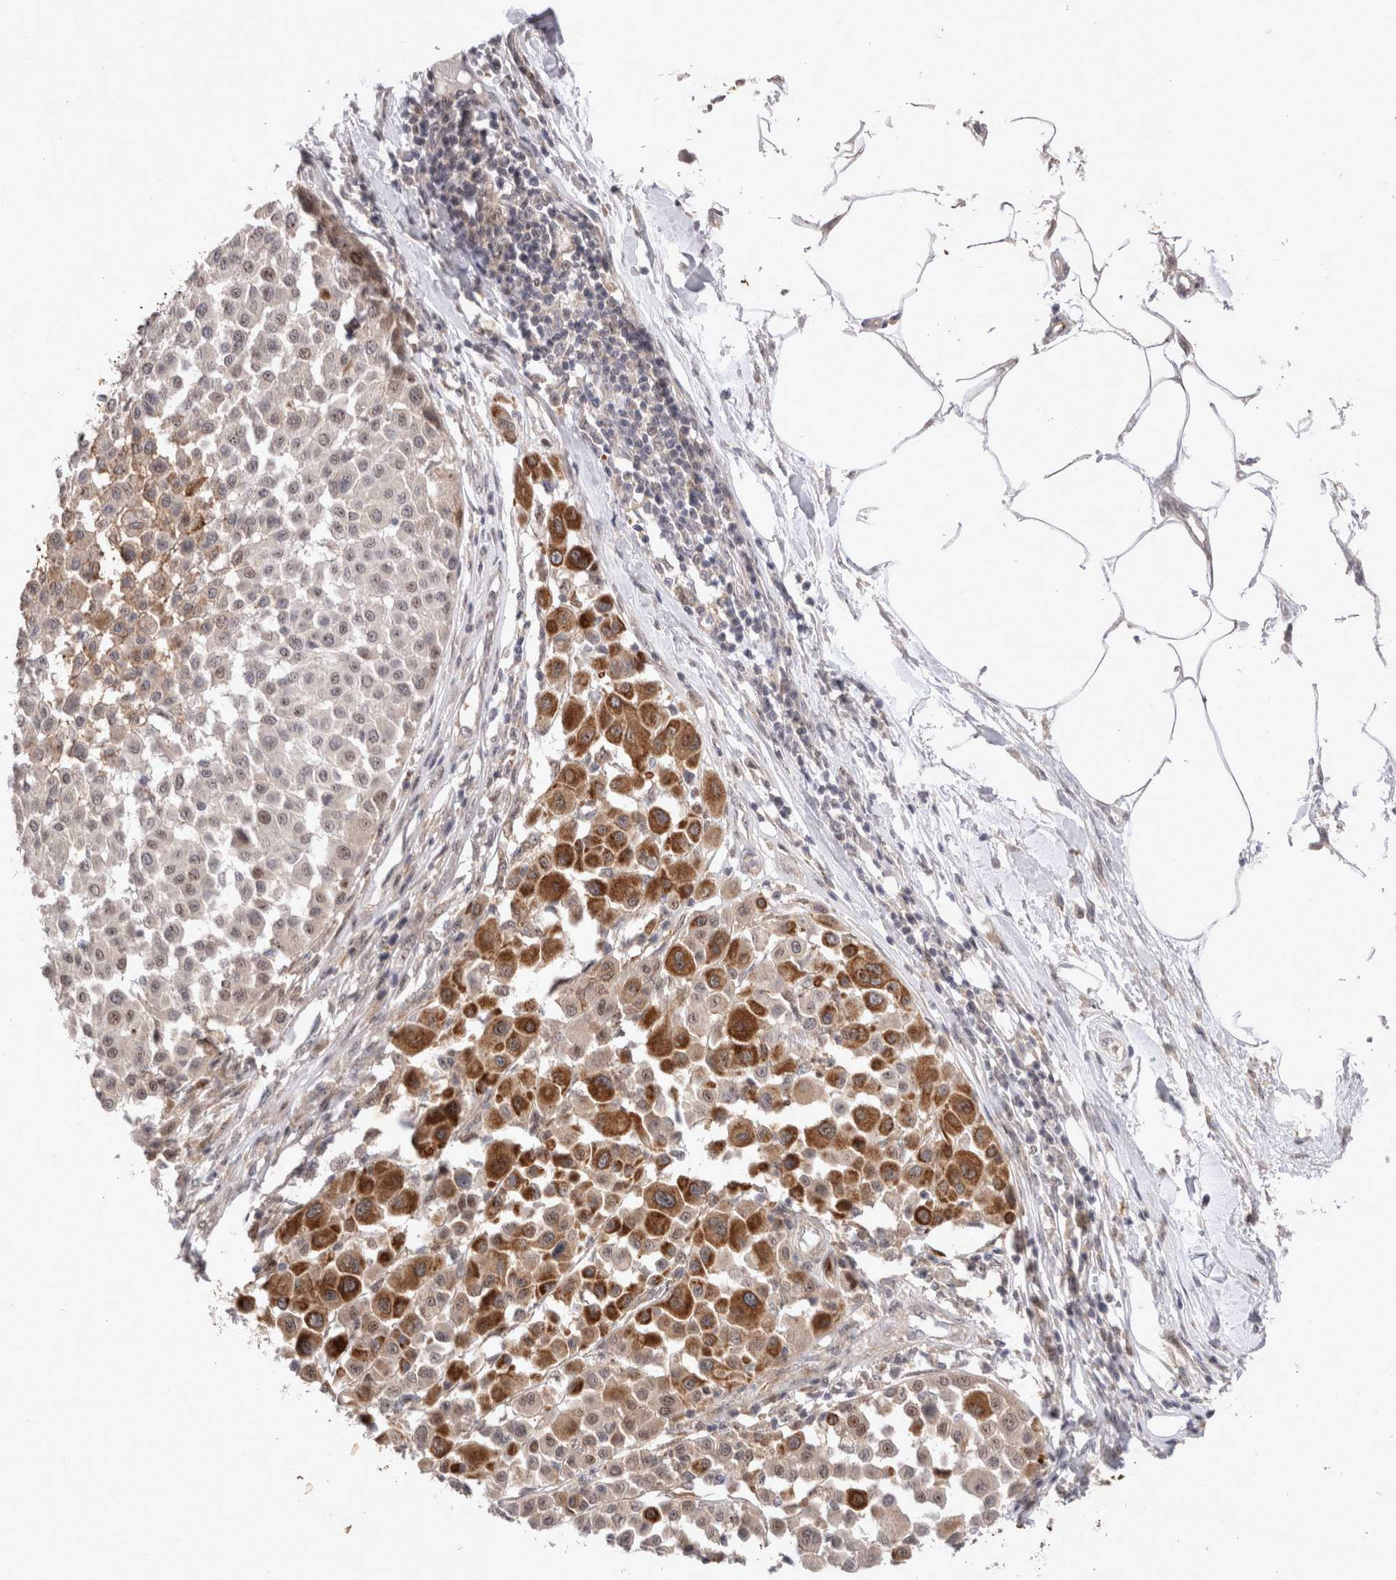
{"staining": {"intensity": "moderate", "quantity": "<25%", "location": "nuclear"}, "tissue": "melanoma", "cell_type": "Tumor cells", "image_type": "cancer", "snomed": [{"axis": "morphology", "description": "Malignant melanoma, Metastatic site"}, {"axis": "topography", "description": "Soft tissue"}], "caption": "IHC image of neoplastic tissue: human malignant melanoma (metastatic site) stained using immunohistochemistry (IHC) exhibits low levels of moderate protein expression localized specifically in the nuclear of tumor cells, appearing as a nuclear brown color.", "gene": "STK11", "patient": {"sex": "male", "age": 41}}